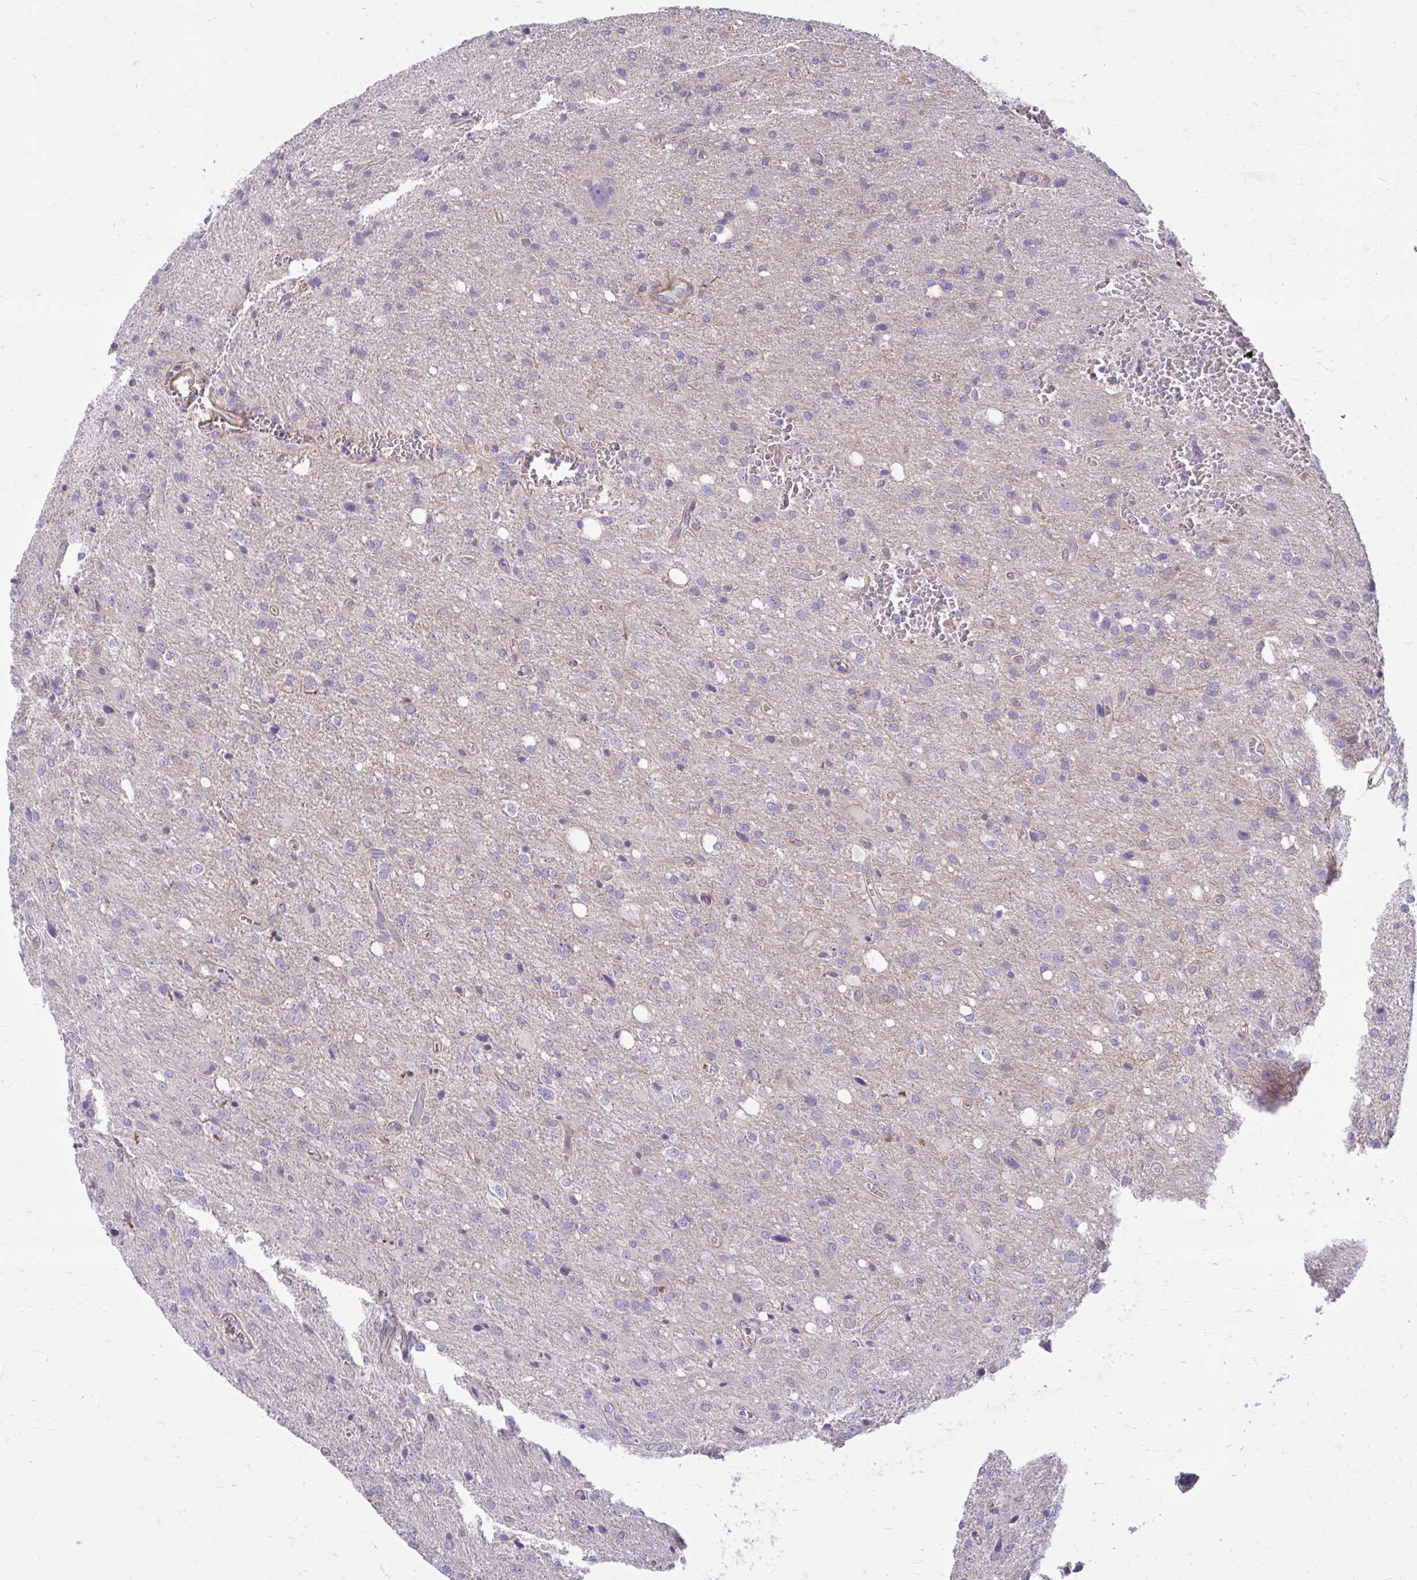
{"staining": {"intensity": "negative", "quantity": "none", "location": "none"}, "tissue": "glioma", "cell_type": "Tumor cells", "image_type": "cancer", "snomed": [{"axis": "morphology", "description": "Glioma, malignant, Low grade"}, {"axis": "topography", "description": "Brain"}], "caption": "Human malignant glioma (low-grade) stained for a protein using IHC exhibits no expression in tumor cells.", "gene": "FAP", "patient": {"sex": "male", "age": 66}}